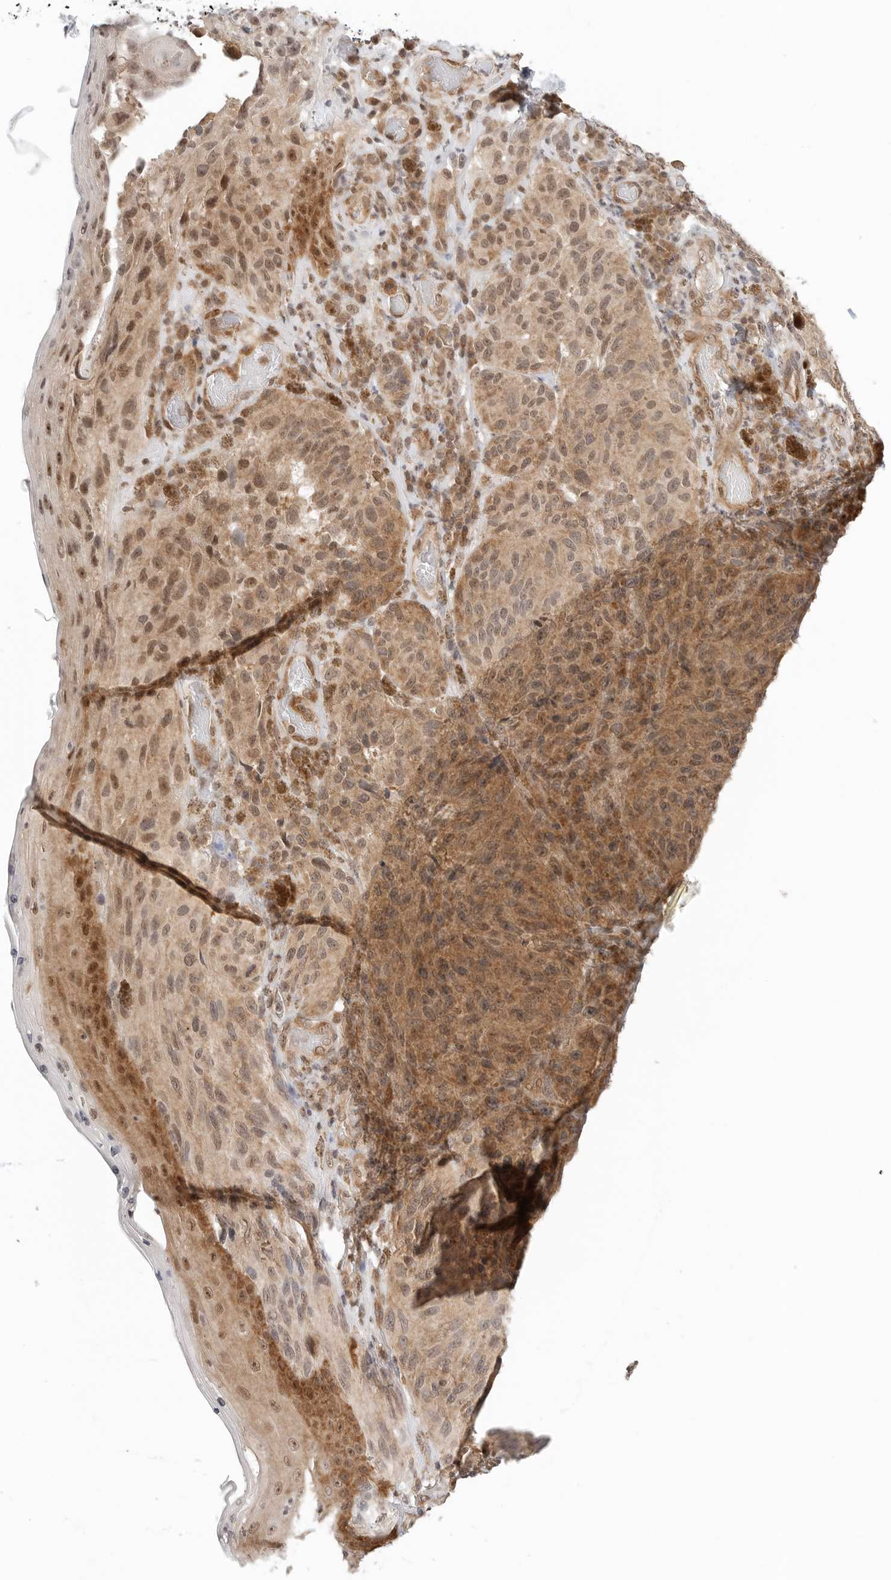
{"staining": {"intensity": "moderate", "quantity": "25%-75%", "location": "cytoplasmic/membranous,nuclear"}, "tissue": "melanoma", "cell_type": "Tumor cells", "image_type": "cancer", "snomed": [{"axis": "morphology", "description": "Malignant melanoma, NOS"}, {"axis": "topography", "description": "Skin"}], "caption": "A histopathology image showing moderate cytoplasmic/membranous and nuclear expression in approximately 25%-75% of tumor cells in malignant melanoma, as visualized by brown immunohistochemical staining.", "gene": "METAP1", "patient": {"sex": "female", "age": 73}}